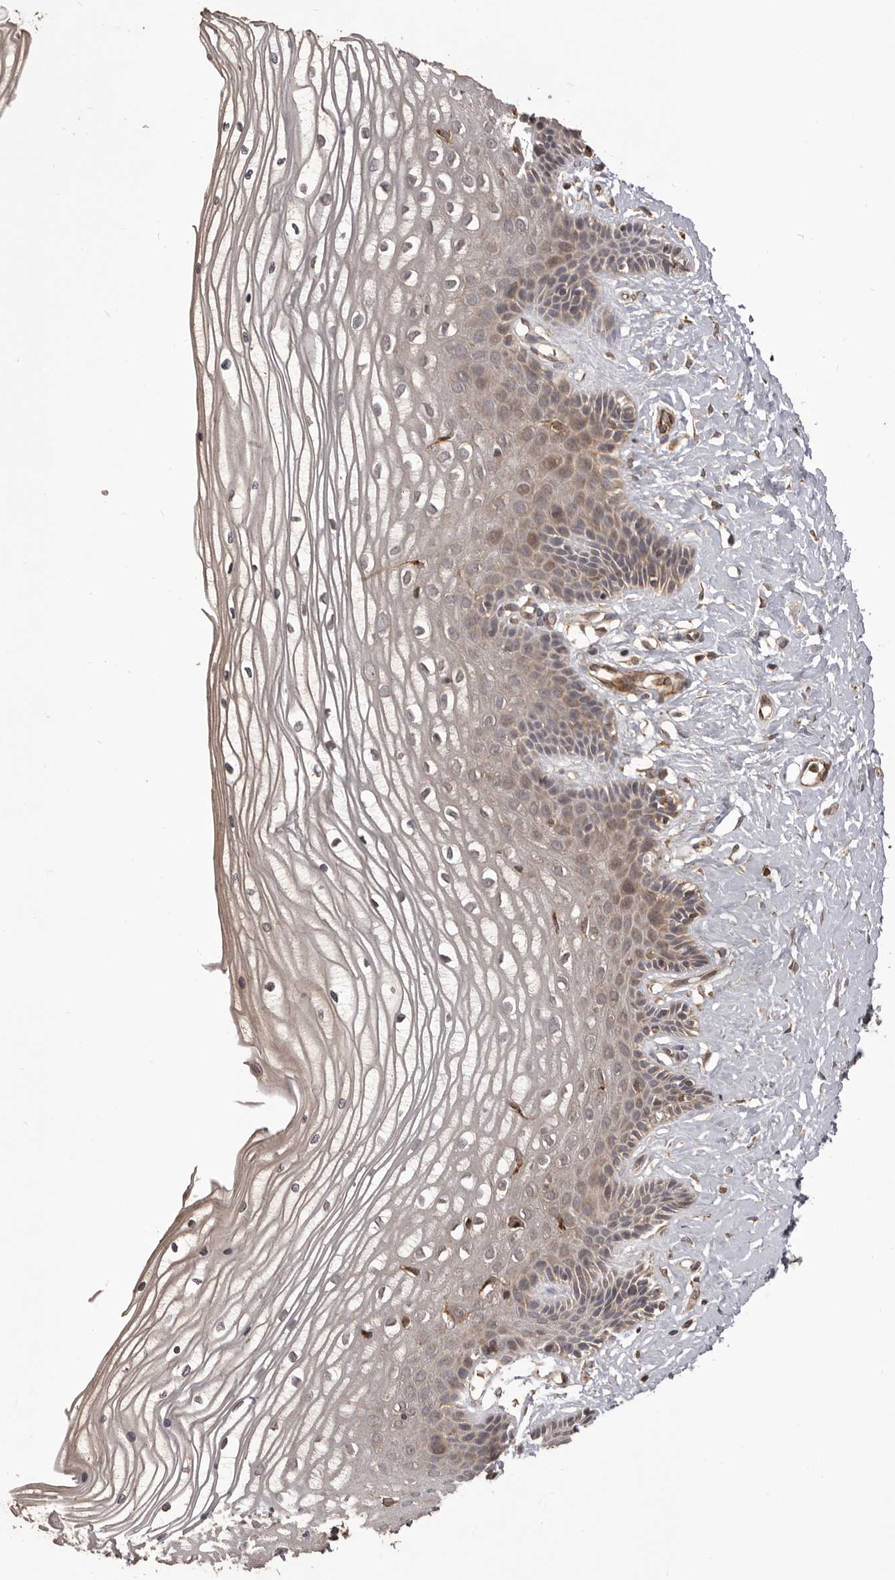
{"staining": {"intensity": "moderate", "quantity": "25%-75%", "location": "cytoplasmic/membranous"}, "tissue": "vagina", "cell_type": "Squamous epithelial cells", "image_type": "normal", "snomed": [{"axis": "morphology", "description": "Normal tissue, NOS"}, {"axis": "topography", "description": "Vagina"}, {"axis": "topography", "description": "Cervix"}], "caption": "Immunohistochemistry (IHC) (DAB (3,3'-diaminobenzidine)) staining of benign human vagina shows moderate cytoplasmic/membranous protein staining in about 25%-75% of squamous epithelial cells. The staining was performed using DAB to visualize the protein expression in brown, while the nuclei were stained in blue with hematoxylin (Magnification: 20x).", "gene": "QRSL1", "patient": {"sex": "female", "age": 40}}